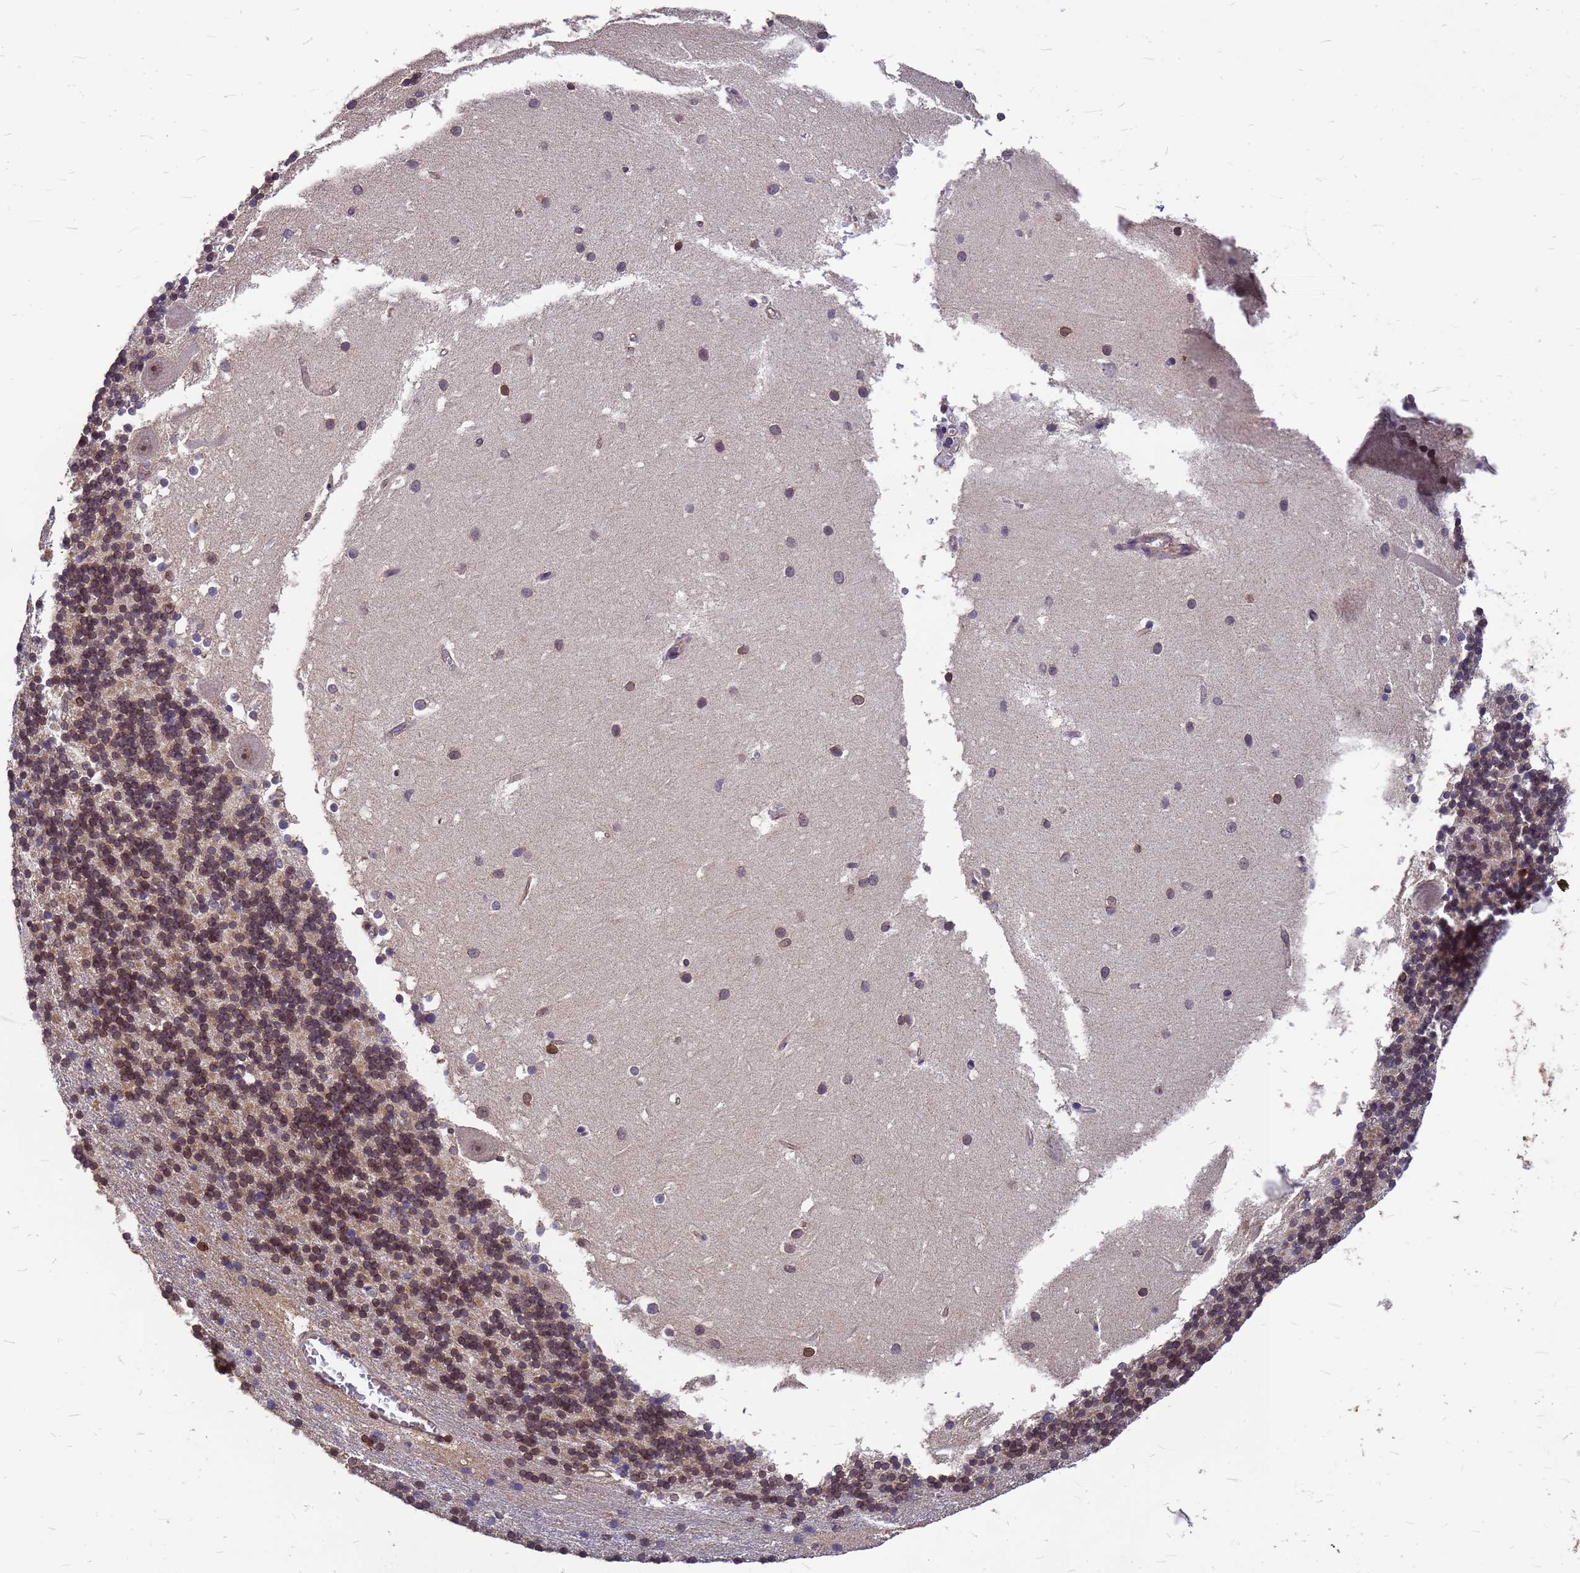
{"staining": {"intensity": "moderate", "quantity": "25%-75%", "location": "cytoplasmic/membranous,nuclear"}, "tissue": "cerebellum", "cell_type": "Cells in granular layer", "image_type": "normal", "snomed": [{"axis": "morphology", "description": "Normal tissue, NOS"}, {"axis": "topography", "description": "Cerebellum"}], "caption": "Cerebellum stained with immunohistochemistry shows moderate cytoplasmic/membranous,nuclear positivity in about 25%-75% of cells in granular layer. (IHC, brightfield microscopy, high magnification).", "gene": "C1orf35", "patient": {"sex": "male", "age": 54}}